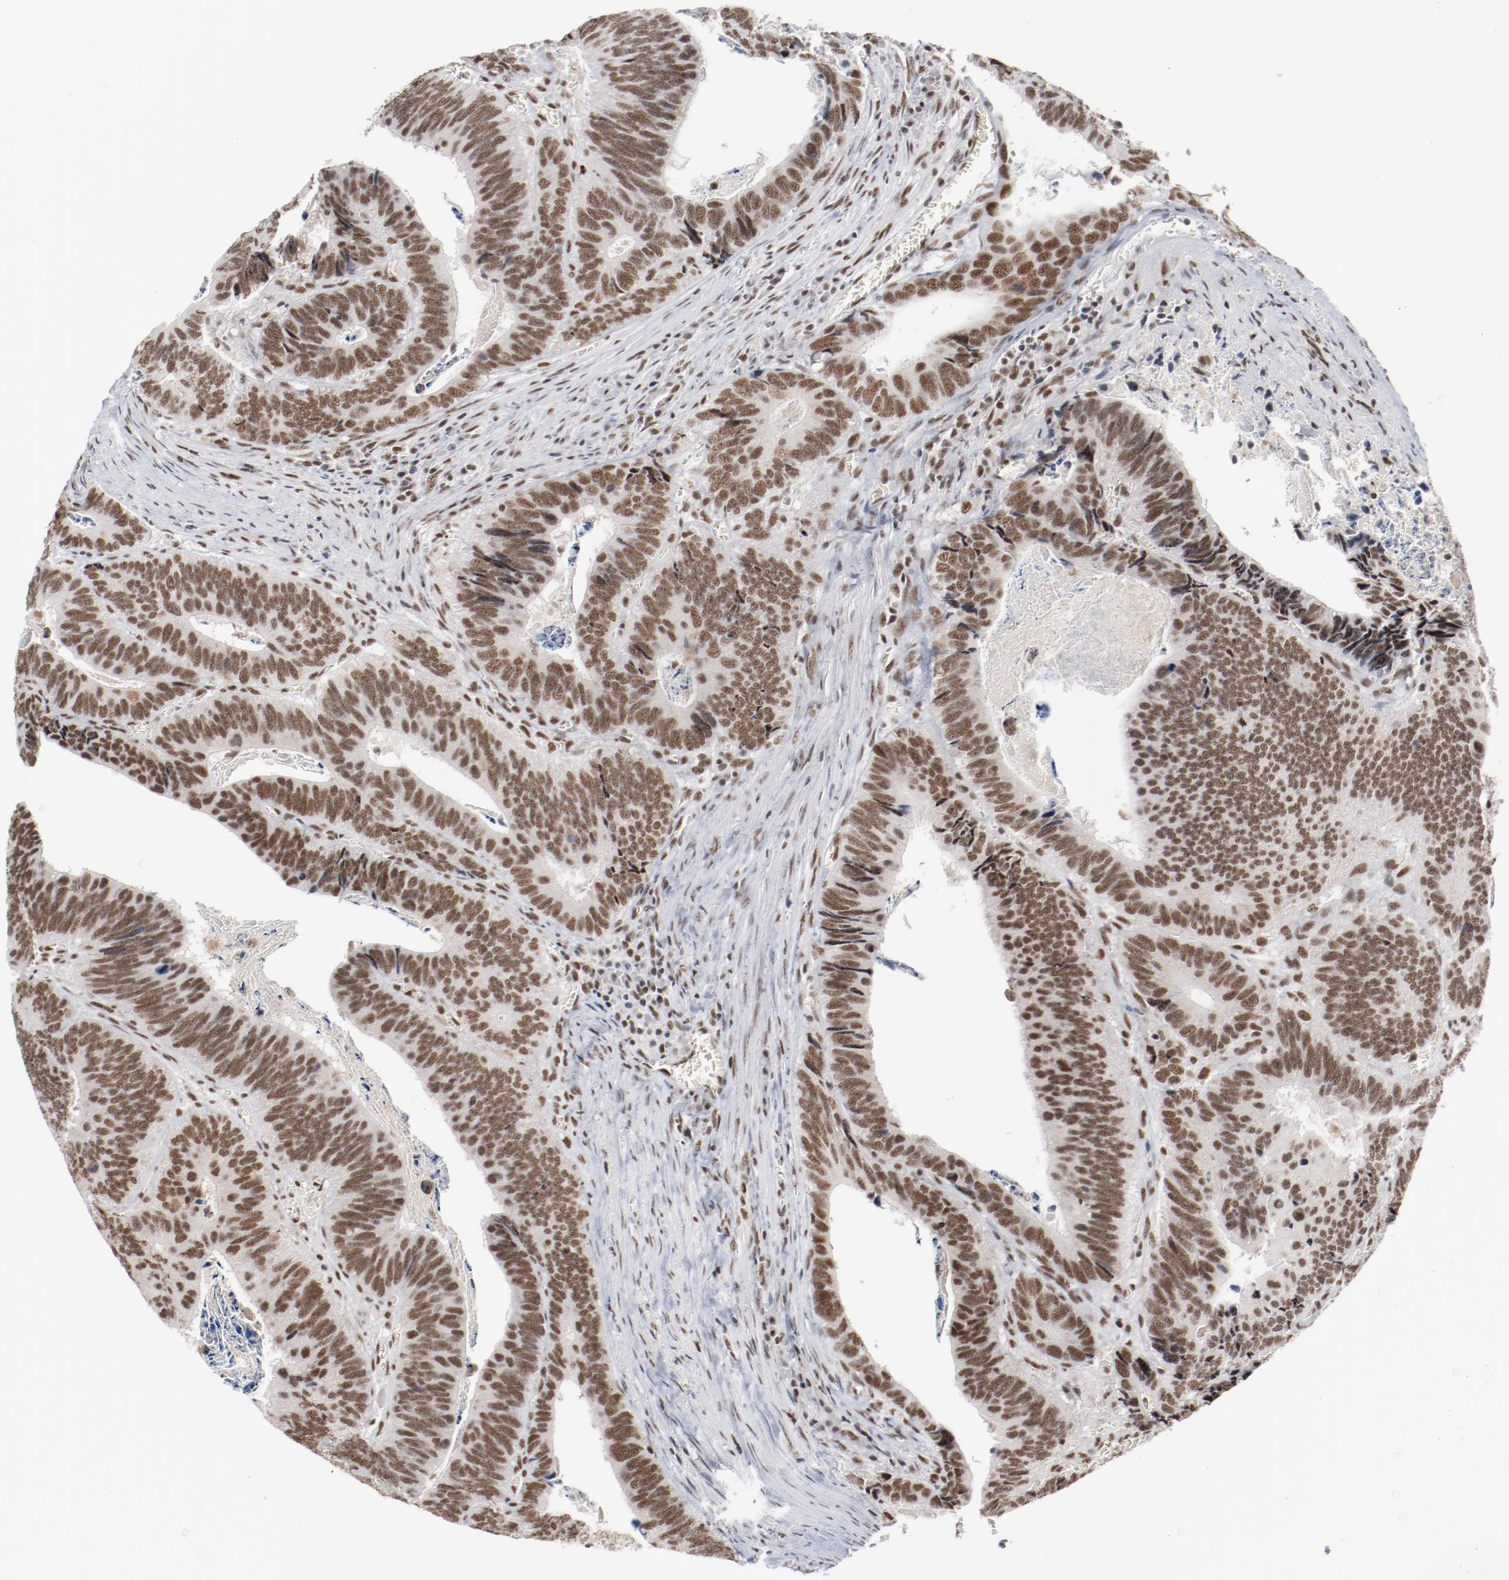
{"staining": {"intensity": "moderate", "quantity": ">75%", "location": "nuclear"}, "tissue": "colorectal cancer", "cell_type": "Tumor cells", "image_type": "cancer", "snomed": [{"axis": "morphology", "description": "Adenocarcinoma, NOS"}, {"axis": "topography", "description": "Colon"}], "caption": "A histopathology image of adenocarcinoma (colorectal) stained for a protein demonstrates moderate nuclear brown staining in tumor cells. Ihc stains the protein of interest in brown and the nuclei are stained blue.", "gene": "BUB3", "patient": {"sex": "male", "age": 72}}